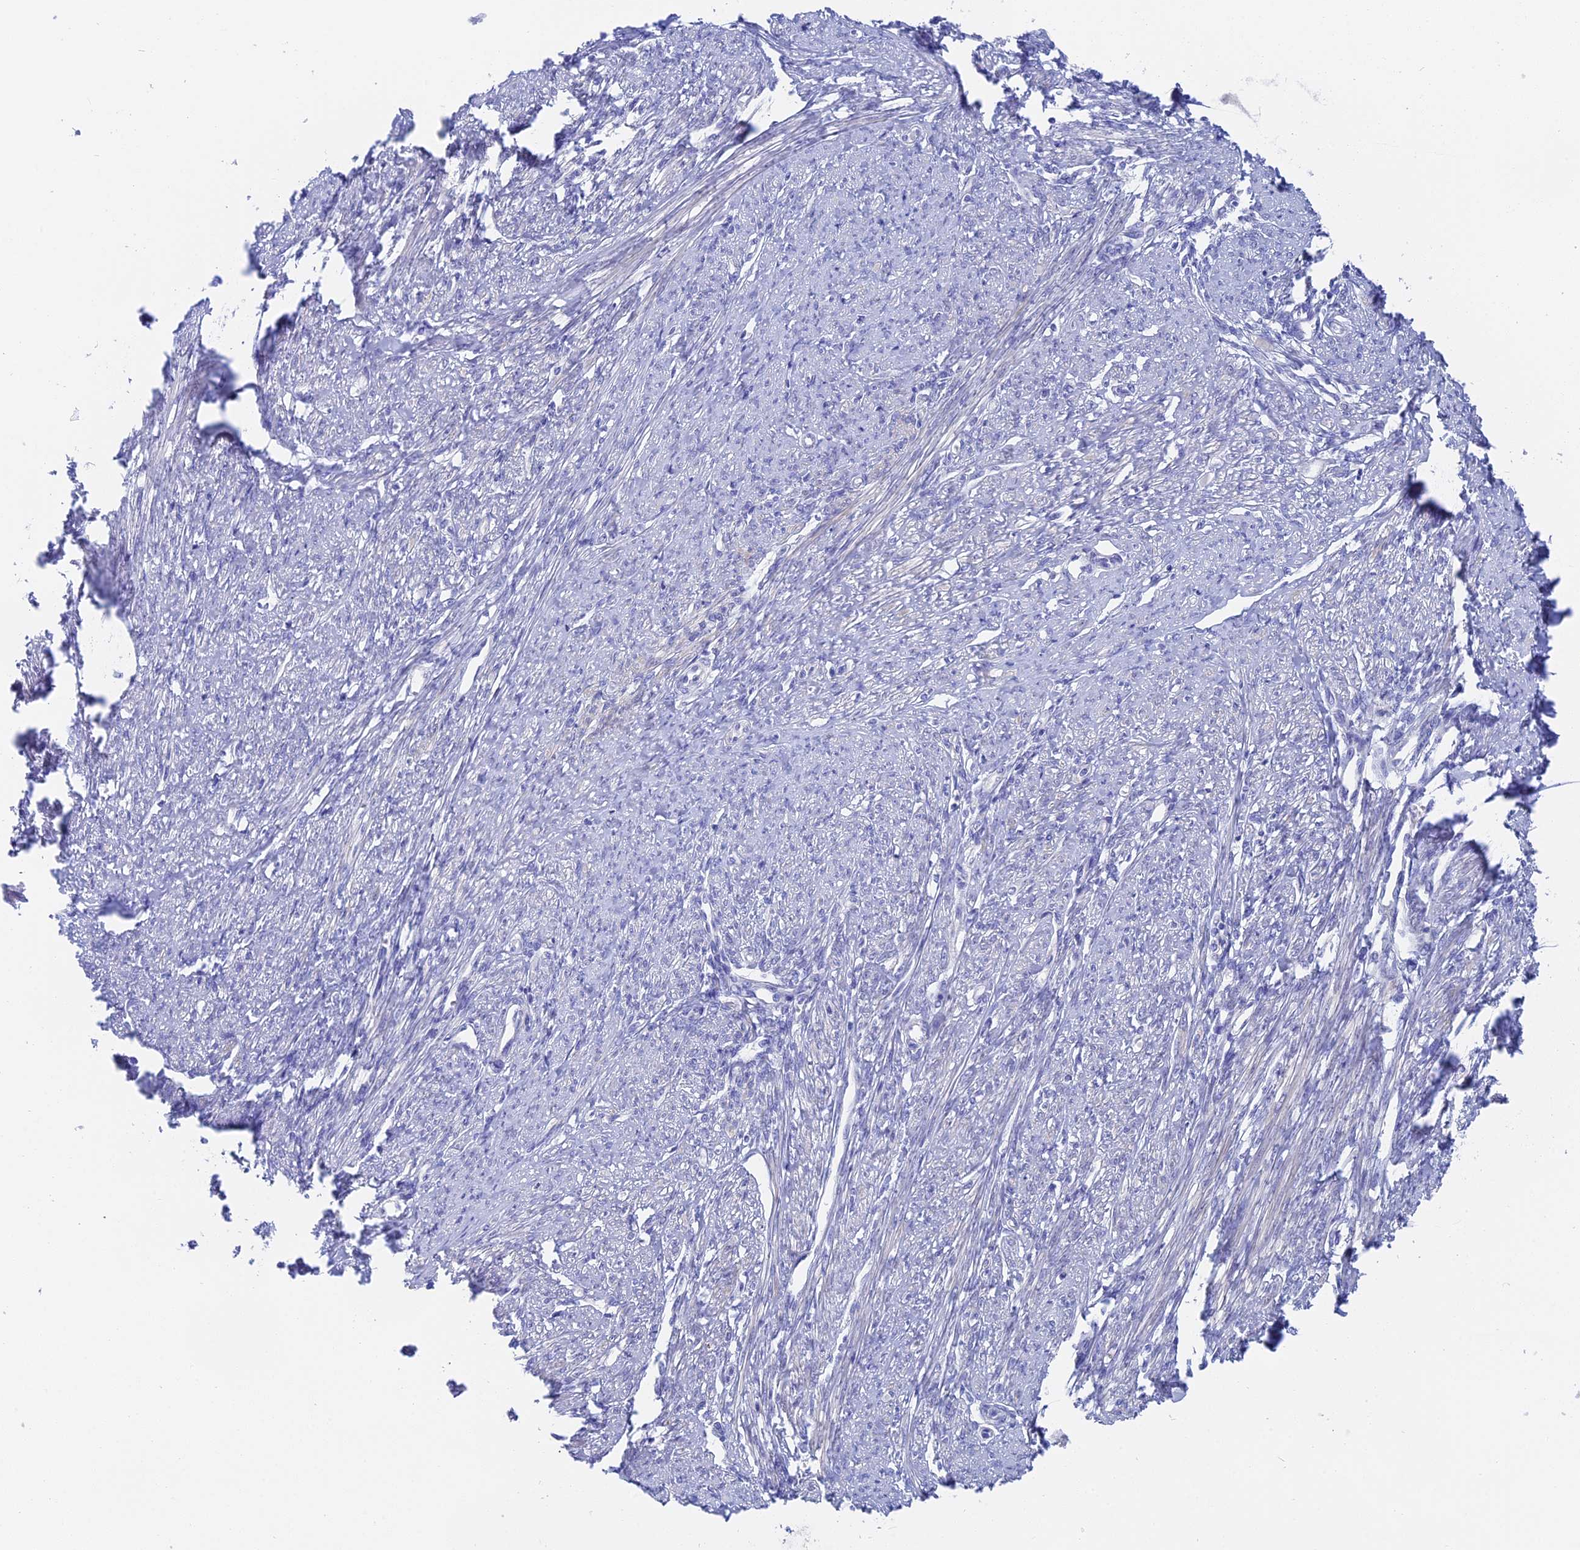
{"staining": {"intensity": "weak", "quantity": "25%-75%", "location": "cytoplasmic/membranous"}, "tissue": "smooth muscle", "cell_type": "Smooth muscle cells", "image_type": "normal", "snomed": [{"axis": "morphology", "description": "Normal tissue, NOS"}, {"axis": "topography", "description": "Smooth muscle"}, {"axis": "topography", "description": "Uterus"}], "caption": "This image exhibits immunohistochemistry staining of normal human smooth muscle, with low weak cytoplasmic/membranous expression in approximately 25%-75% of smooth muscle cells.", "gene": "GLB1L", "patient": {"sex": "female", "age": 59}}